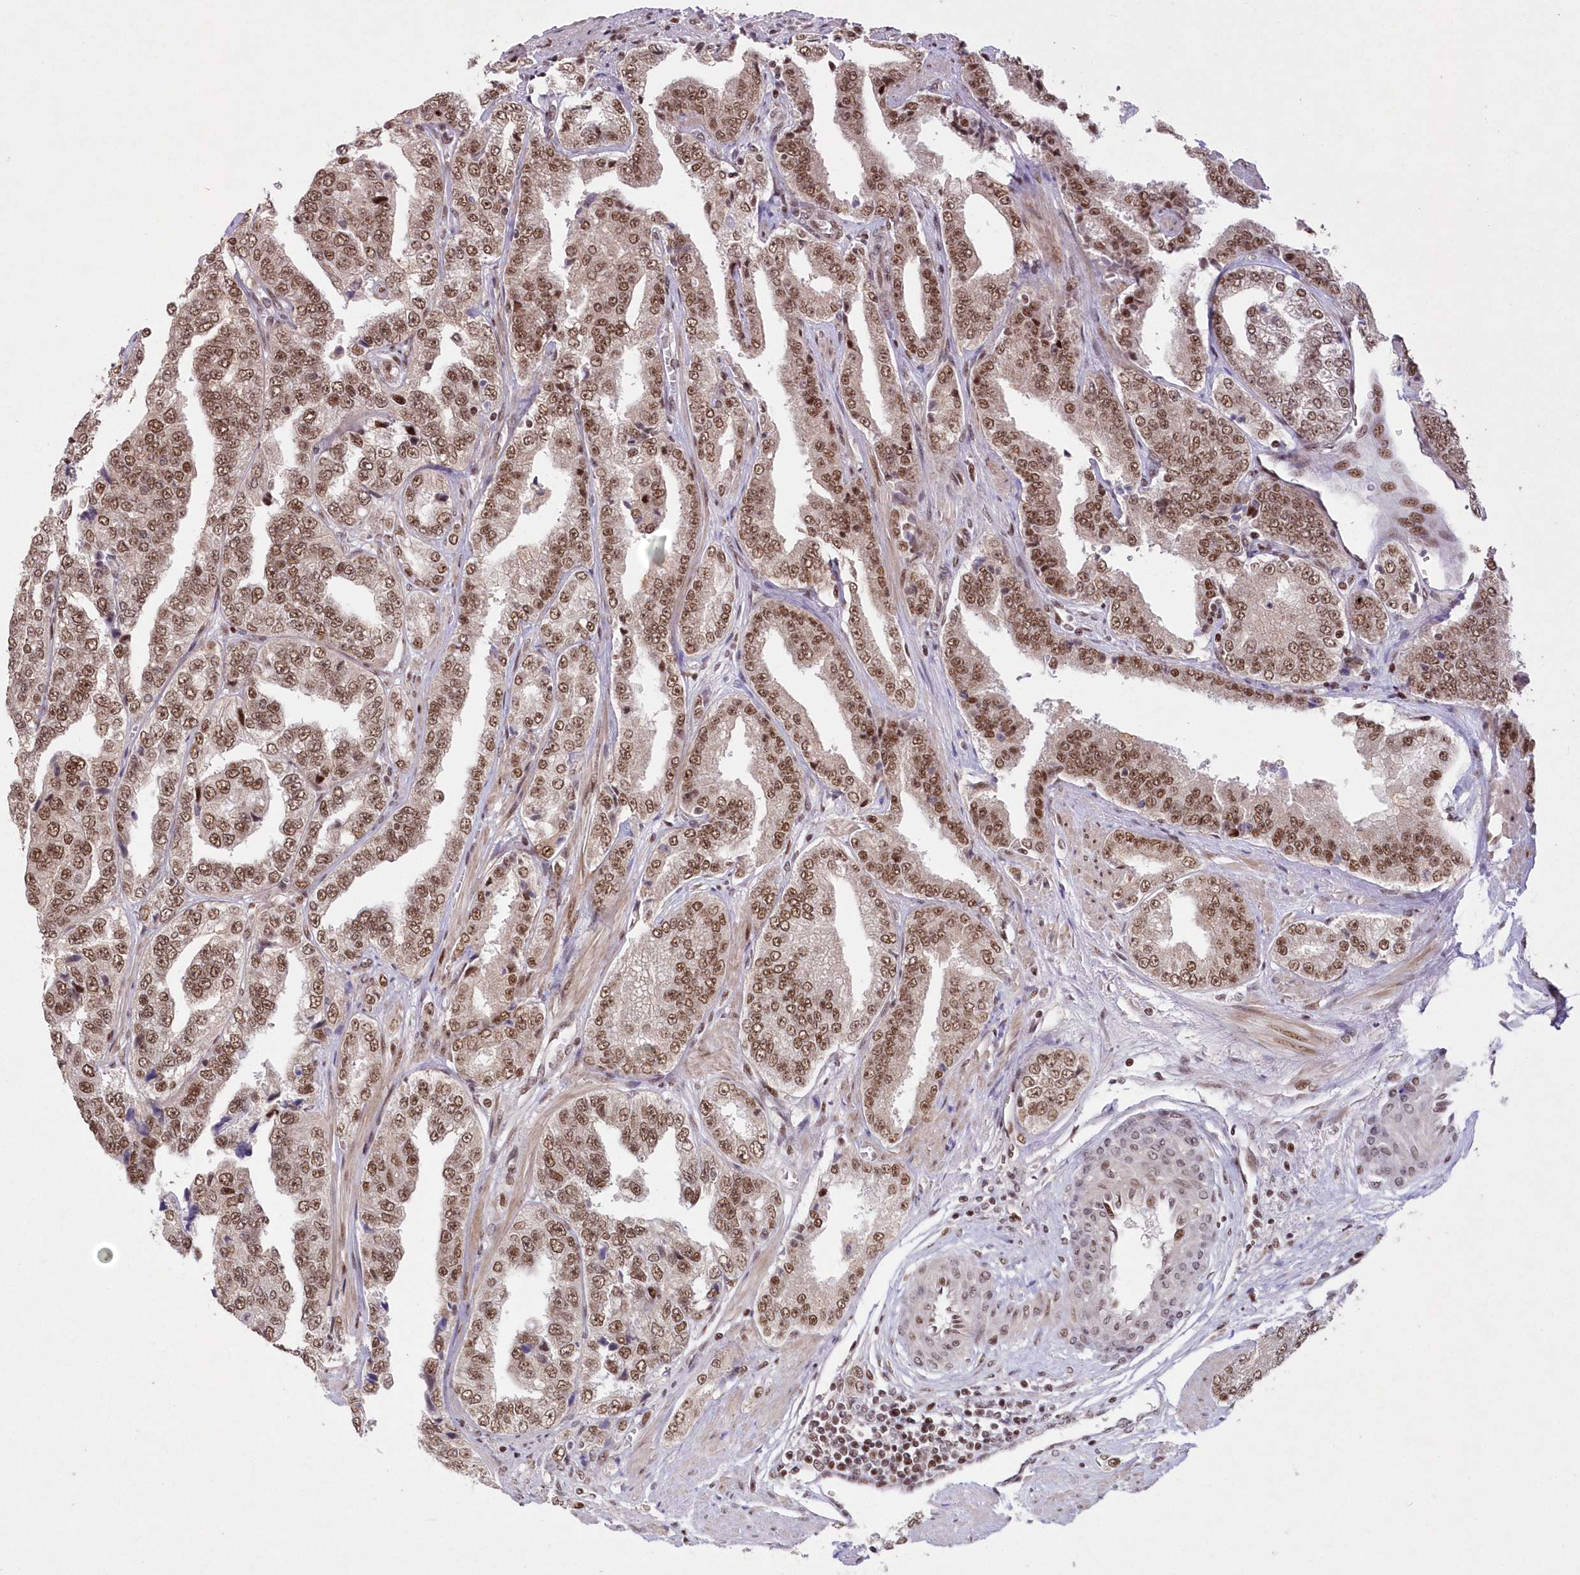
{"staining": {"intensity": "moderate", "quantity": ">75%", "location": "nuclear"}, "tissue": "prostate cancer", "cell_type": "Tumor cells", "image_type": "cancer", "snomed": [{"axis": "morphology", "description": "Adenocarcinoma, High grade"}, {"axis": "topography", "description": "Prostate"}], "caption": "Human prostate high-grade adenocarcinoma stained with a brown dye displays moderate nuclear positive positivity in about >75% of tumor cells.", "gene": "WBP1L", "patient": {"sex": "male", "age": 71}}